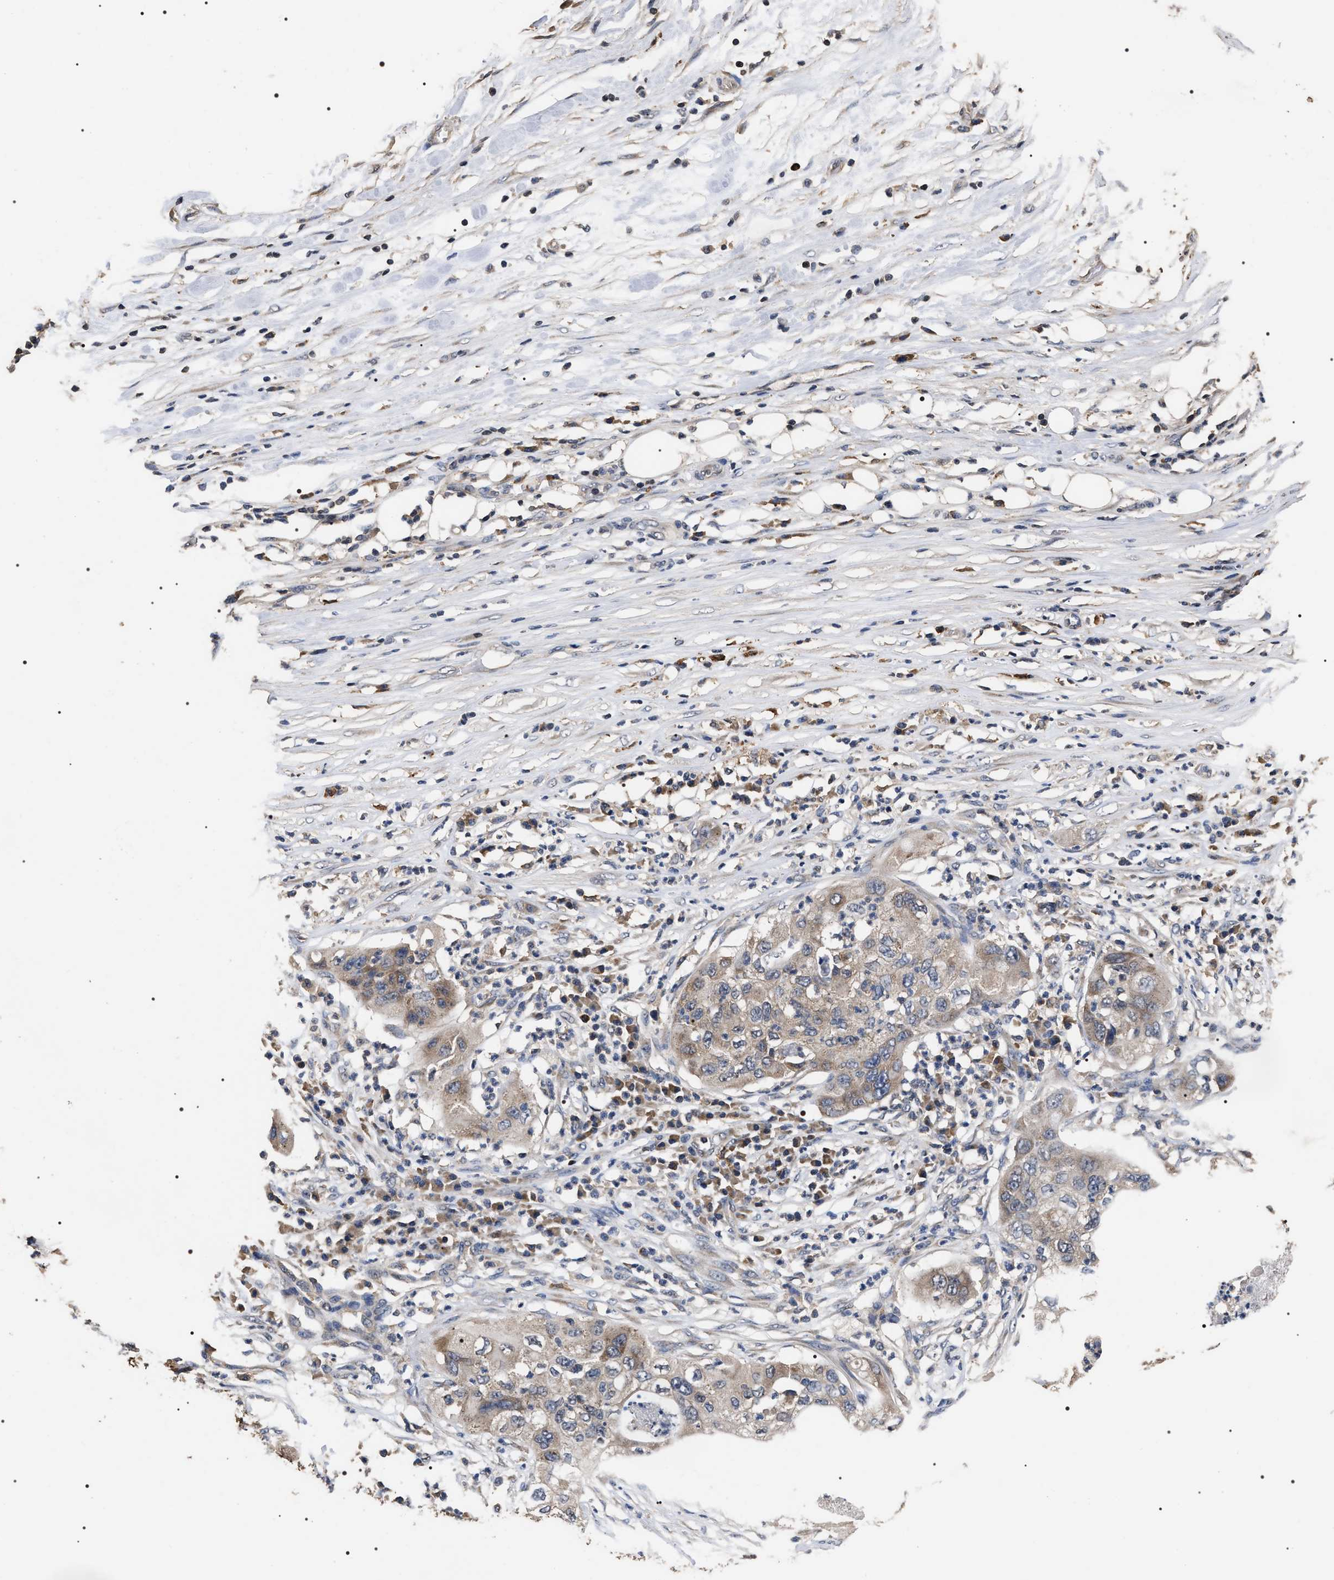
{"staining": {"intensity": "weak", "quantity": "25%-75%", "location": "cytoplasmic/membranous"}, "tissue": "pancreatic cancer", "cell_type": "Tumor cells", "image_type": "cancer", "snomed": [{"axis": "morphology", "description": "Adenocarcinoma, NOS"}, {"axis": "topography", "description": "Pancreas"}], "caption": "A brown stain labels weak cytoplasmic/membranous staining of a protein in human pancreatic cancer (adenocarcinoma) tumor cells. The staining was performed using DAB (3,3'-diaminobenzidine), with brown indicating positive protein expression. Nuclei are stained blue with hematoxylin.", "gene": "UPF3A", "patient": {"sex": "female", "age": 78}}